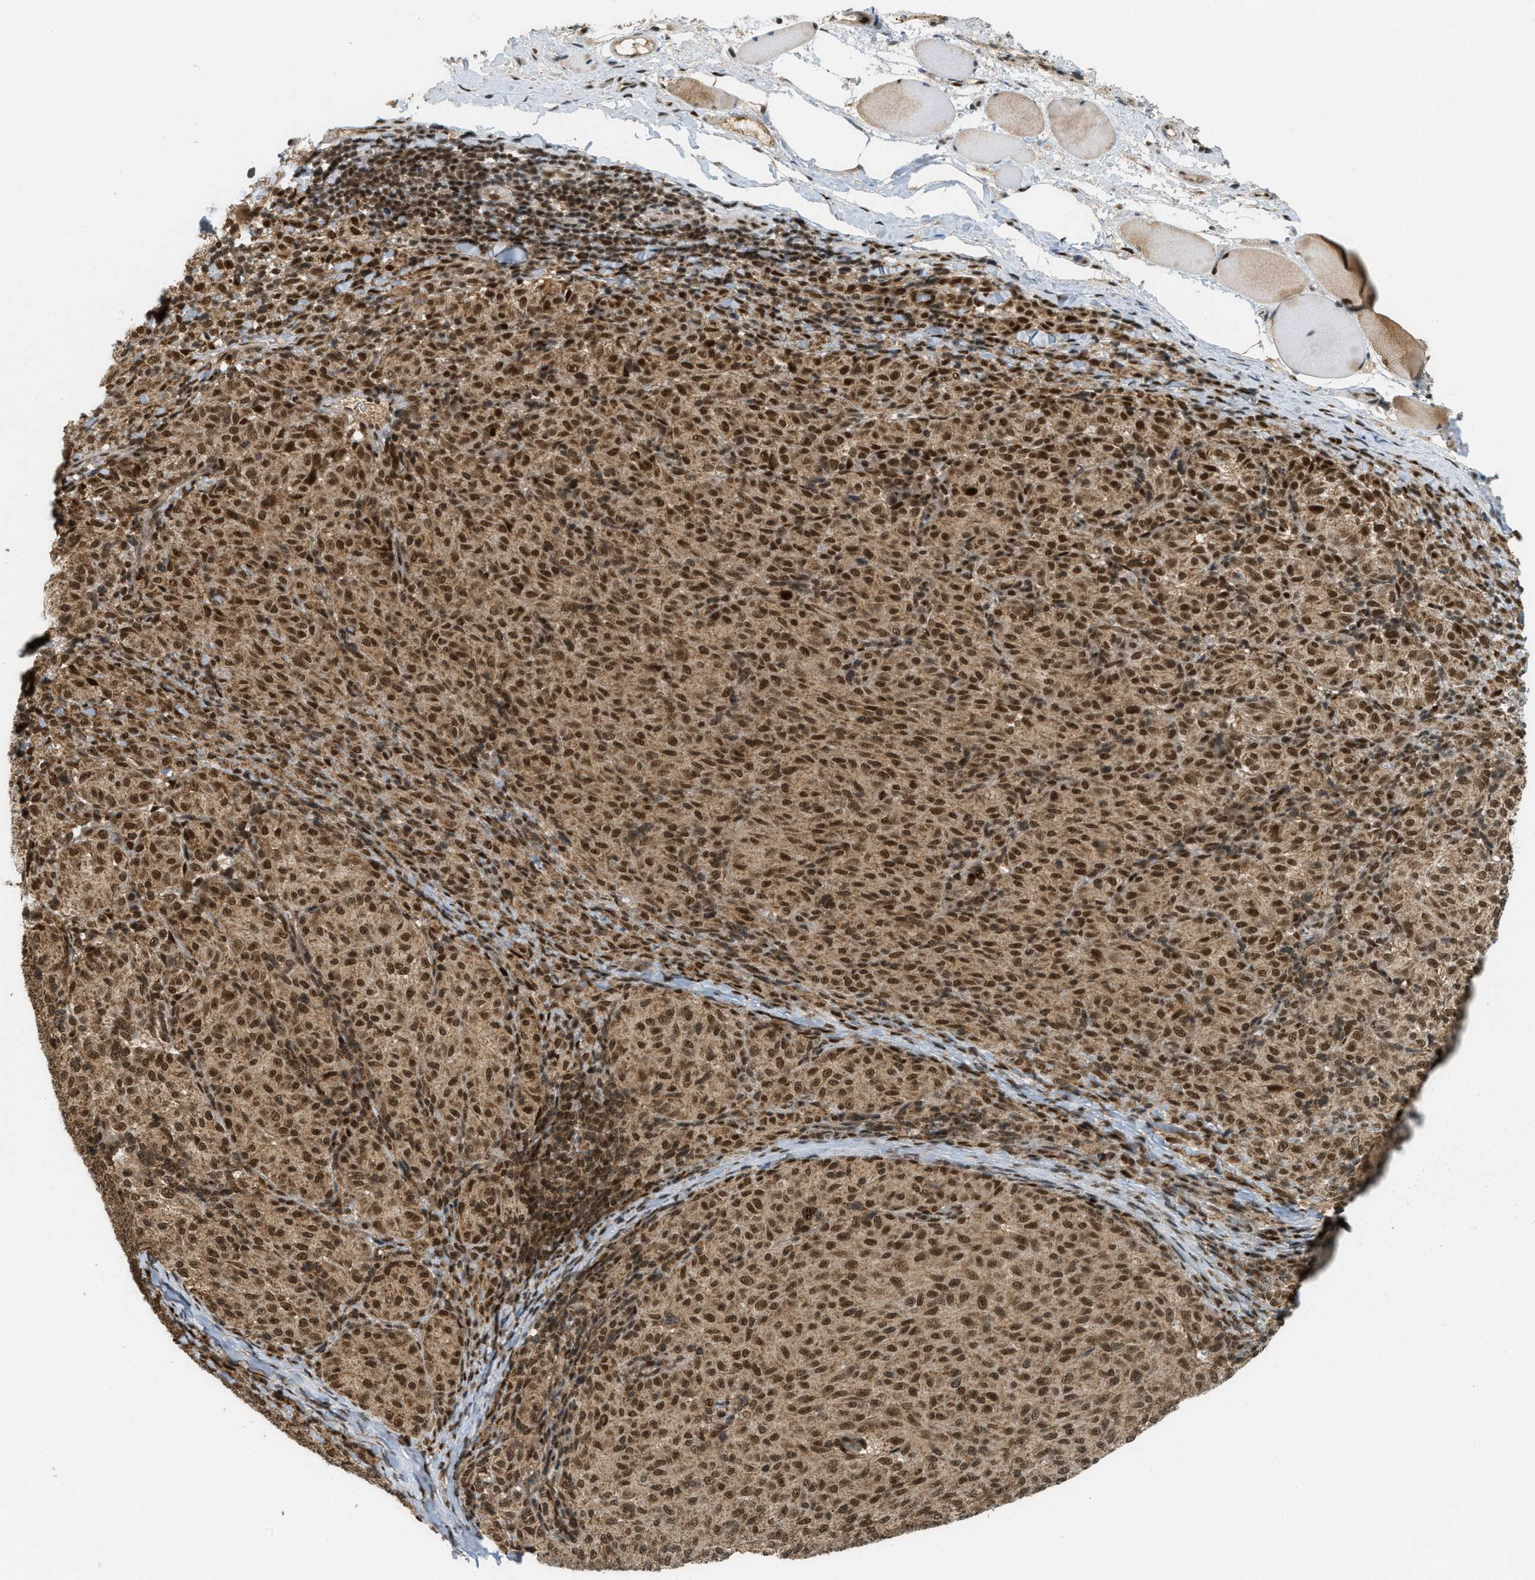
{"staining": {"intensity": "strong", "quantity": ">75%", "location": "cytoplasmic/membranous,nuclear"}, "tissue": "melanoma", "cell_type": "Tumor cells", "image_type": "cancer", "snomed": [{"axis": "morphology", "description": "Malignant melanoma, NOS"}, {"axis": "topography", "description": "Skin"}], "caption": "Brown immunohistochemical staining in melanoma shows strong cytoplasmic/membranous and nuclear expression in about >75% of tumor cells.", "gene": "TLK1", "patient": {"sex": "female", "age": 72}}